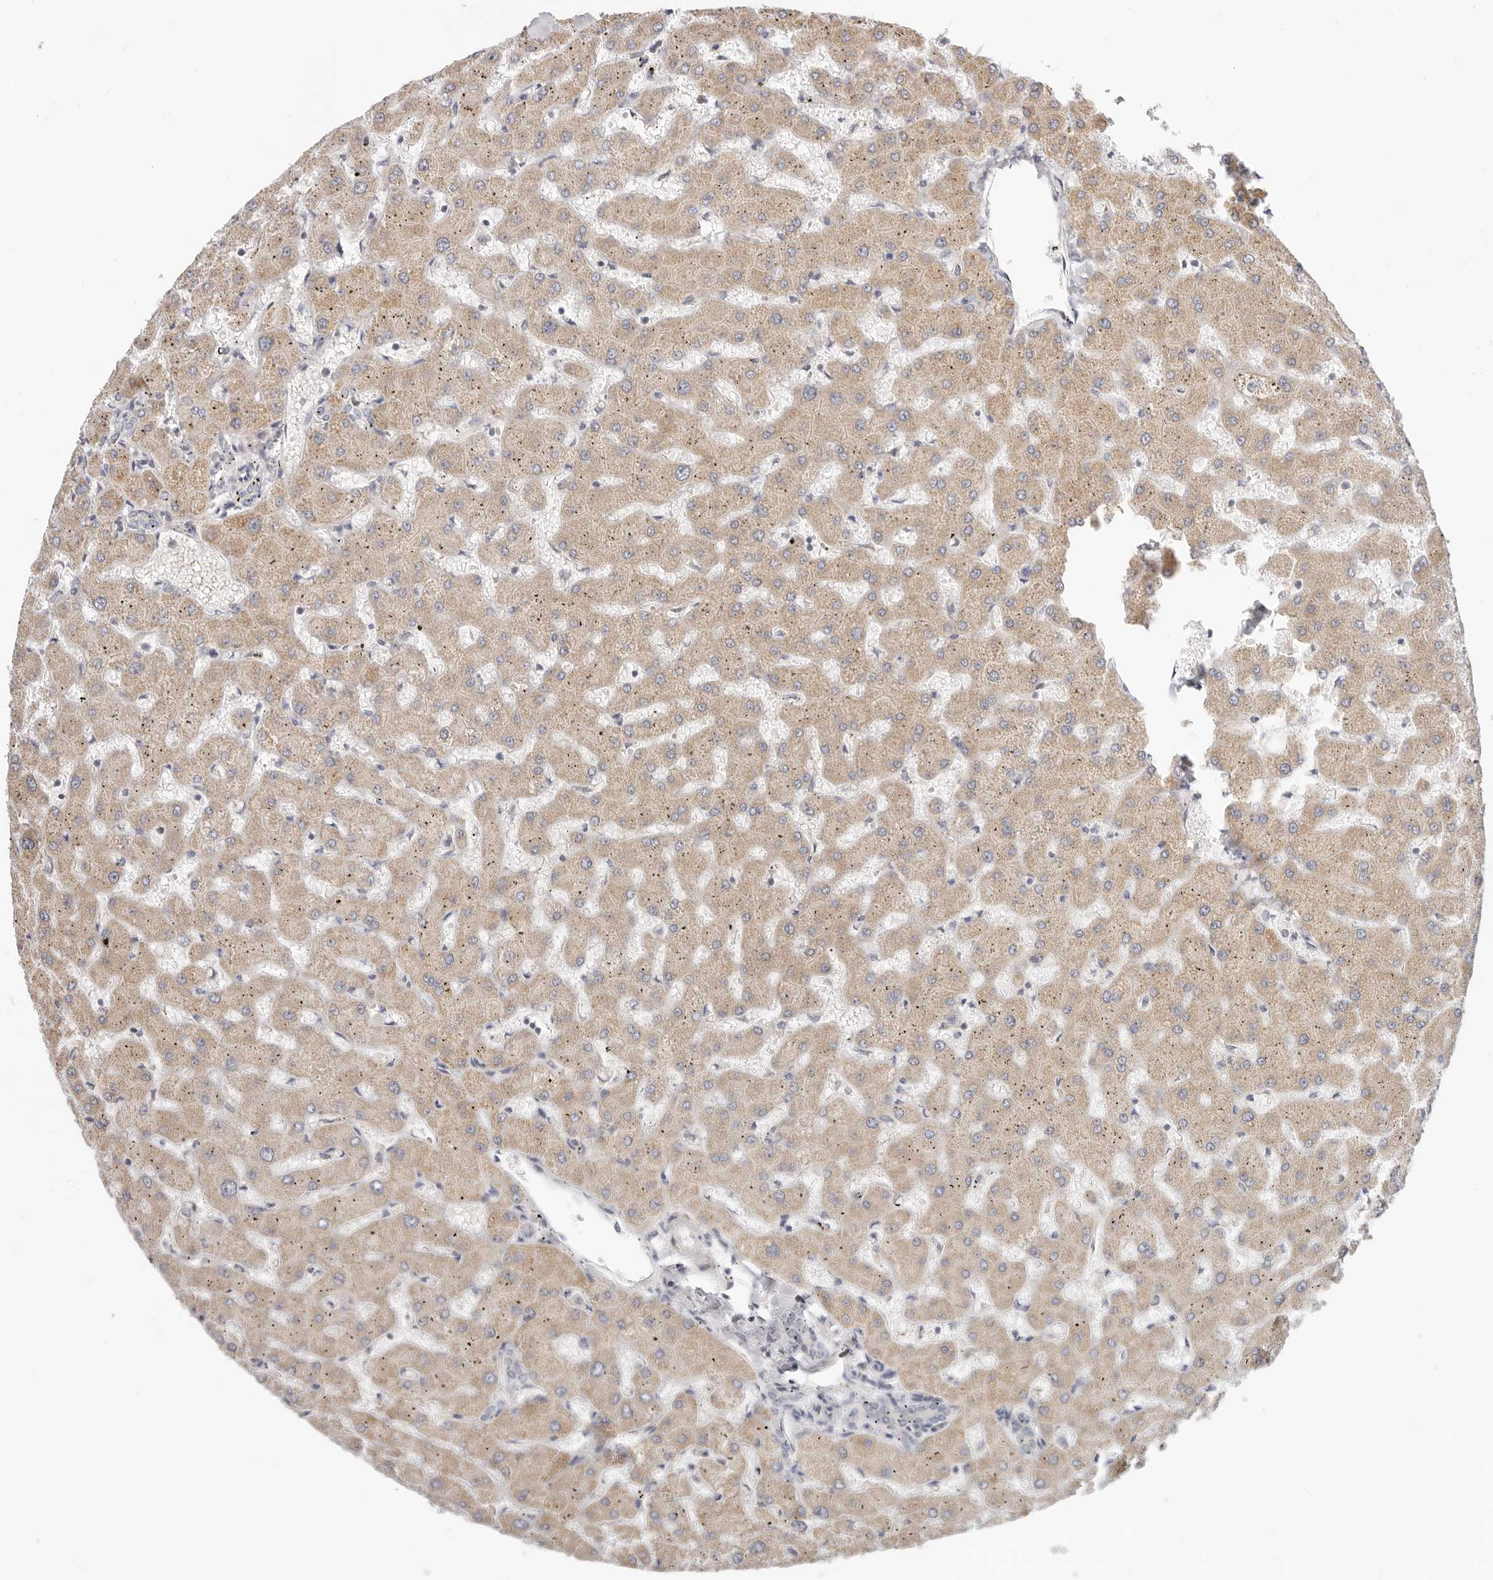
{"staining": {"intensity": "negative", "quantity": "none", "location": "none"}, "tissue": "liver", "cell_type": "Cholangiocytes", "image_type": "normal", "snomed": [{"axis": "morphology", "description": "Normal tissue, NOS"}, {"axis": "topography", "description": "Liver"}], "caption": "Human liver stained for a protein using IHC shows no expression in cholangiocytes.", "gene": "TFB2M", "patient": {"sex": "female", "age": 63}}